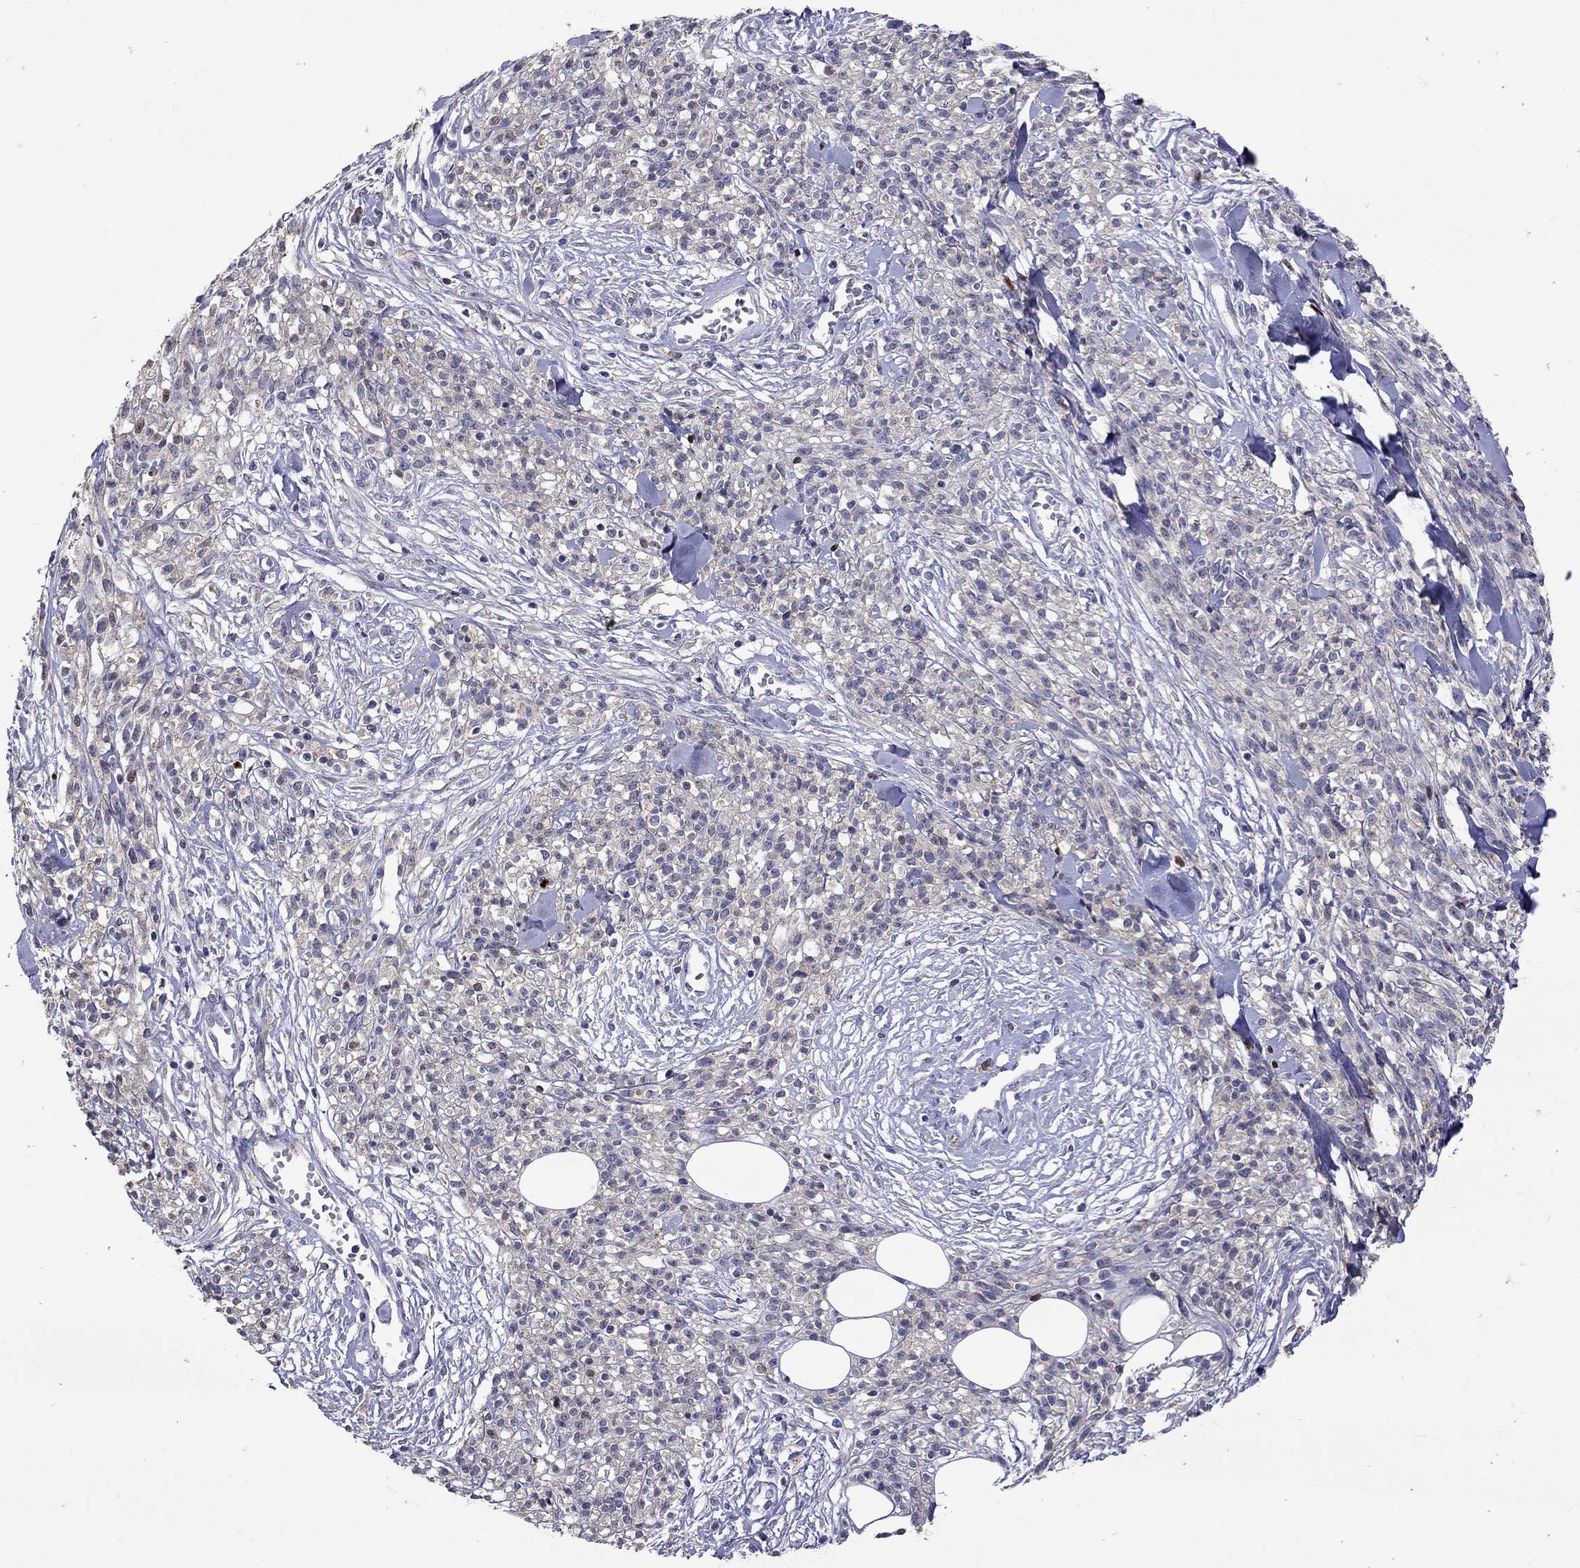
{"staining": {"intensity": "negative", "quantity": "none", "location": "none"}, "tissue": "melanoma", "cell_type": "Tumor cells", "image_type": "cancer", "snomed": [{"axis": "morphology", "description": "Malignant melanoma, NOS"}, {"axis": "topography", "description": "Skin"}, {"axis": "topography", "description": "Skin of trunk"}], "caption": "Human malignant melanoma stained for a protein using IHC demonstrates no positivity in tumor cells.", "gene": "SERPINA3", "patient": {"sex": "male", "age": 74}}